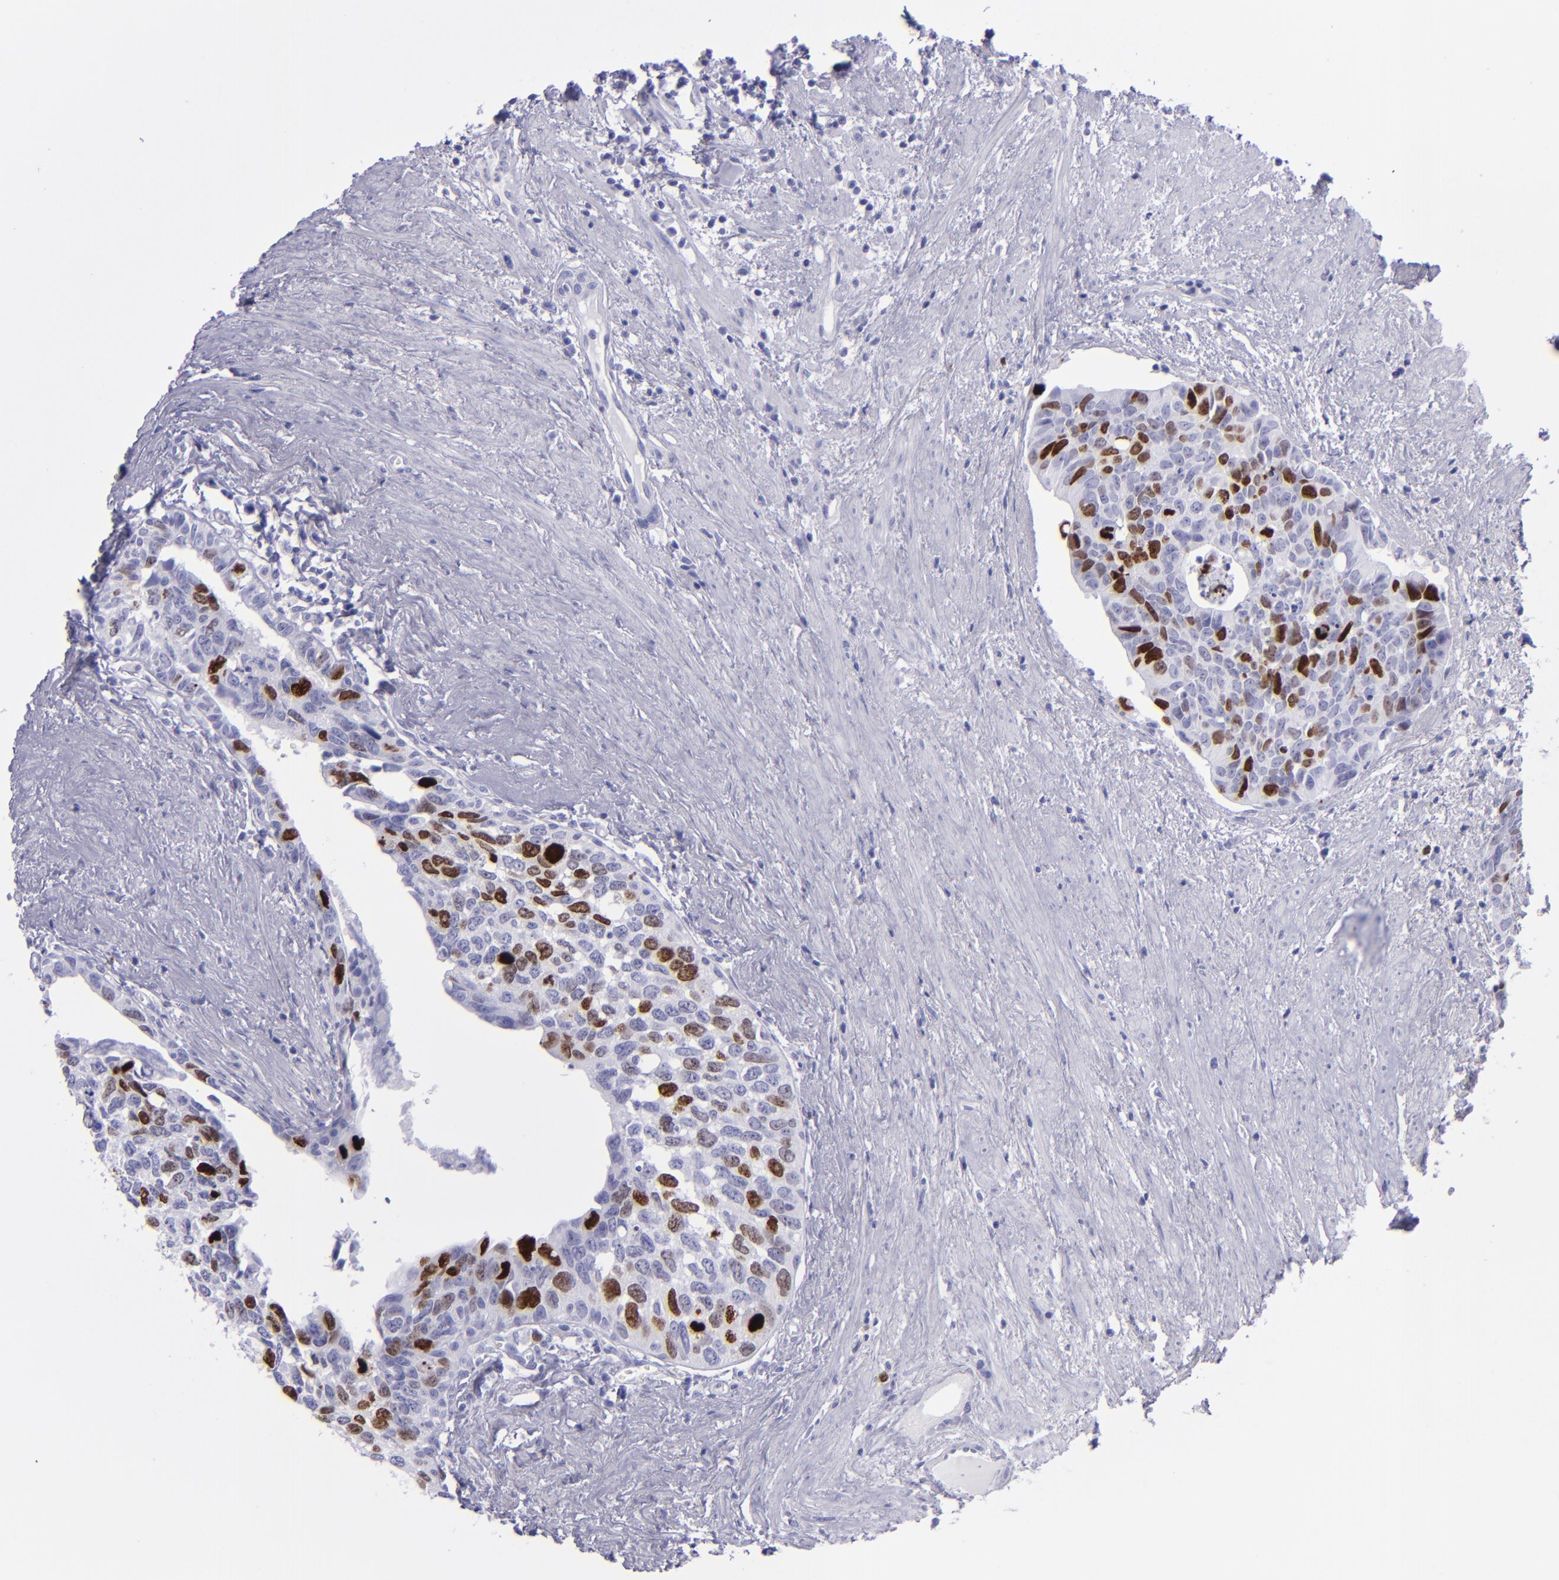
{"staining": {"intensity": "strong", "quantity": "<25%", "location": "nuclear"}, "tissue": "urothelial cancer", "cell_type": "Tumor cells", "image_type": "cancer", "snomed": [{"axis": "morphology", "description": "Urothelial carcinoma, High grade"}, {"axis": "topography", "description": "Urinary bladder"}], "caption": "Urothelial carcinoma (high-grade) stained with DAB (3,3'-diaminobenzidine) IHC demonstrates medium levels of strong nuclear positivity in about <25% of tumor cells.", "gene": "TOP2A", "patient": {"sex": "male", "age": 81}}